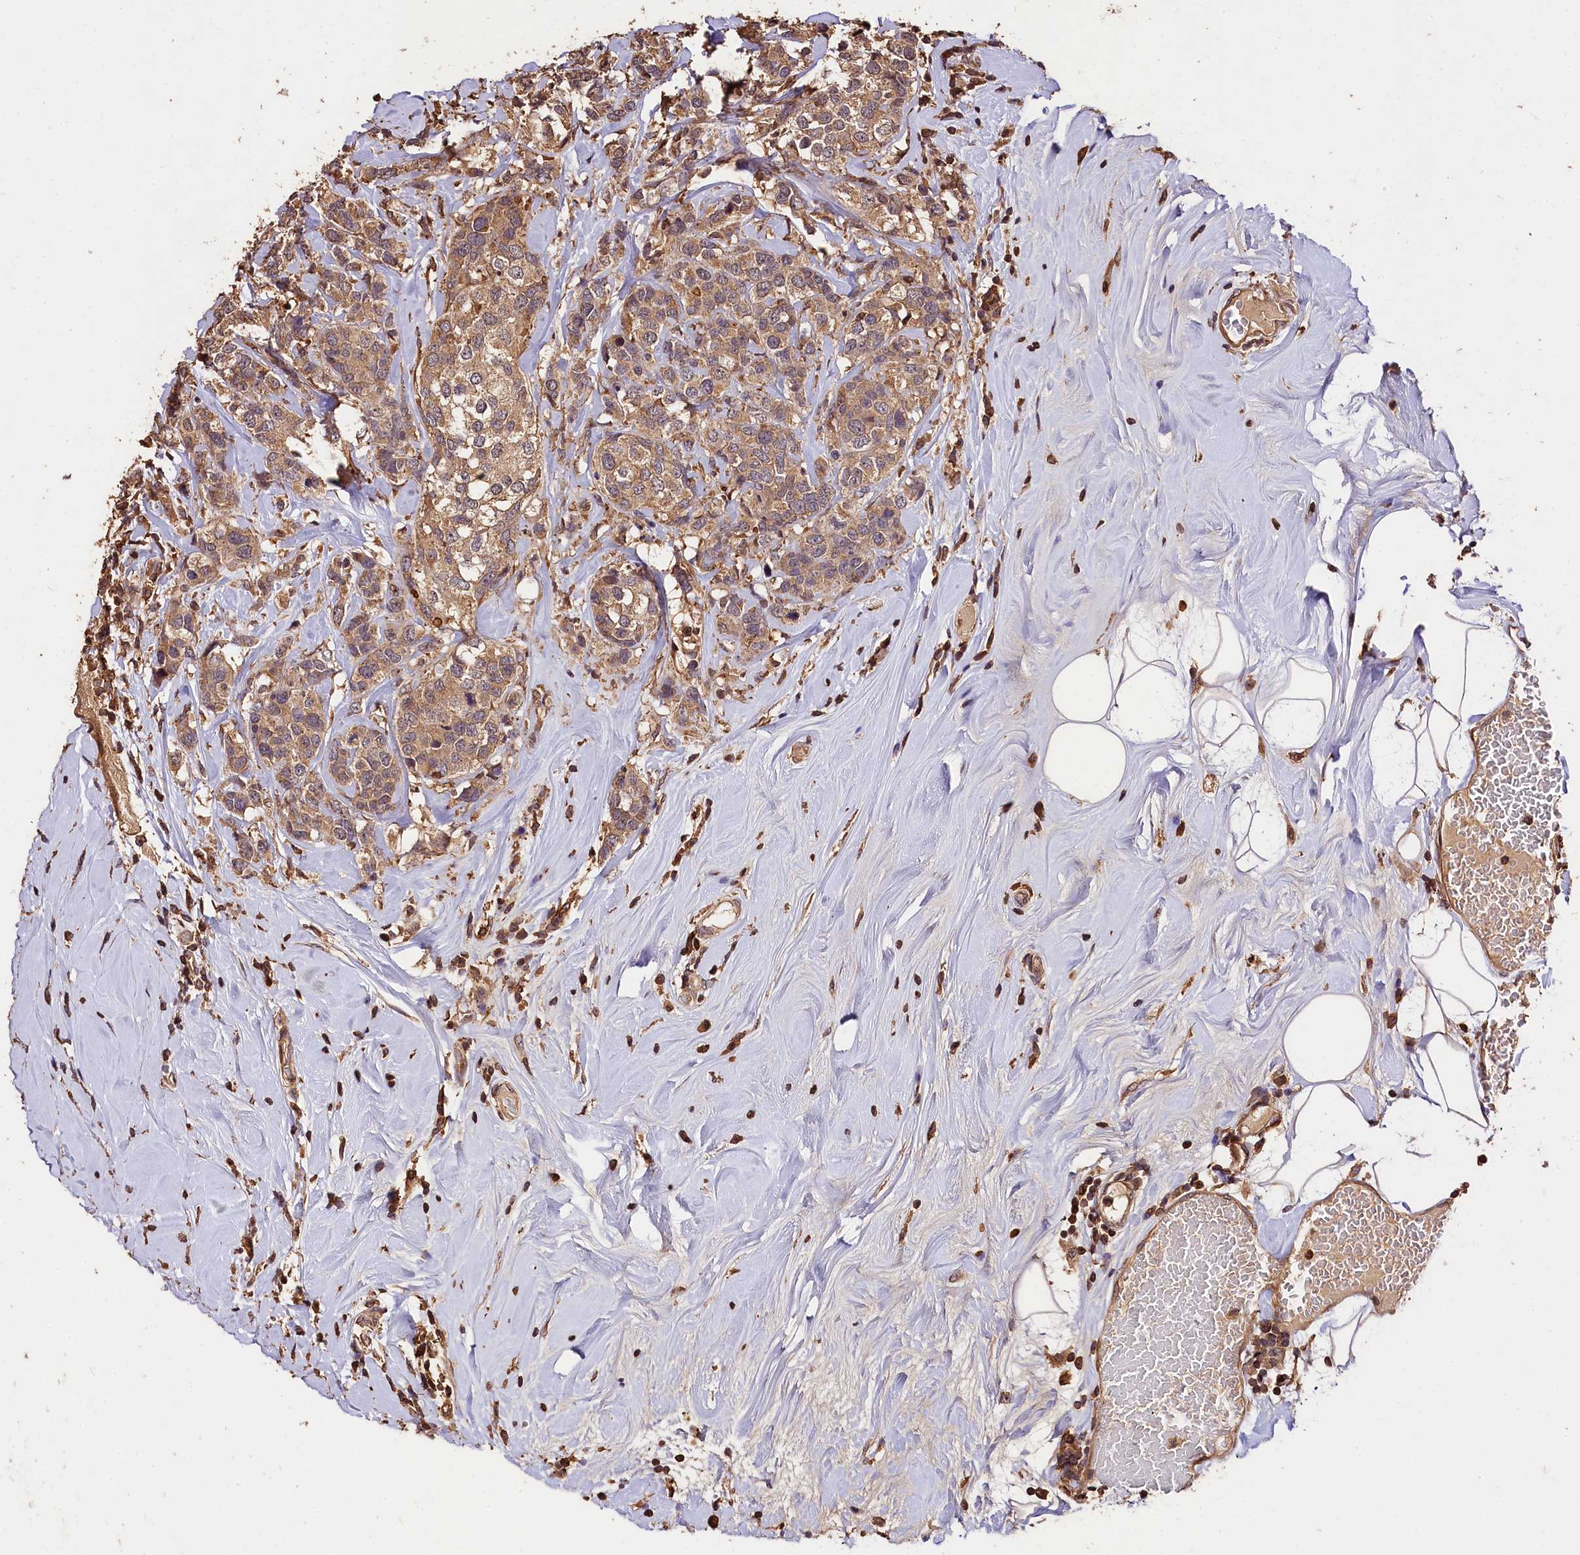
{"staining": {"intensity": "moderate", "quantity": ">75%", "location": "cytoplasmic/membranous"}, "tissue": "breast cancer", "cell_type": "Tumor cells", "image_type": "cancer", "snomed": [{"axis": "morphology", "description": "Lobular carcinoma"}, {"axis": "topography", "description": "Breast"}], "caption": "Immunohistochemistry image of breast lobular carcinoma stained for a protein (brown), which displays medium levels of moderate cytoplasmic/membranous staining in about >75% of tumor cells.", "gene": "KPTN", "patient": {"sex": "female", "age": 59}}